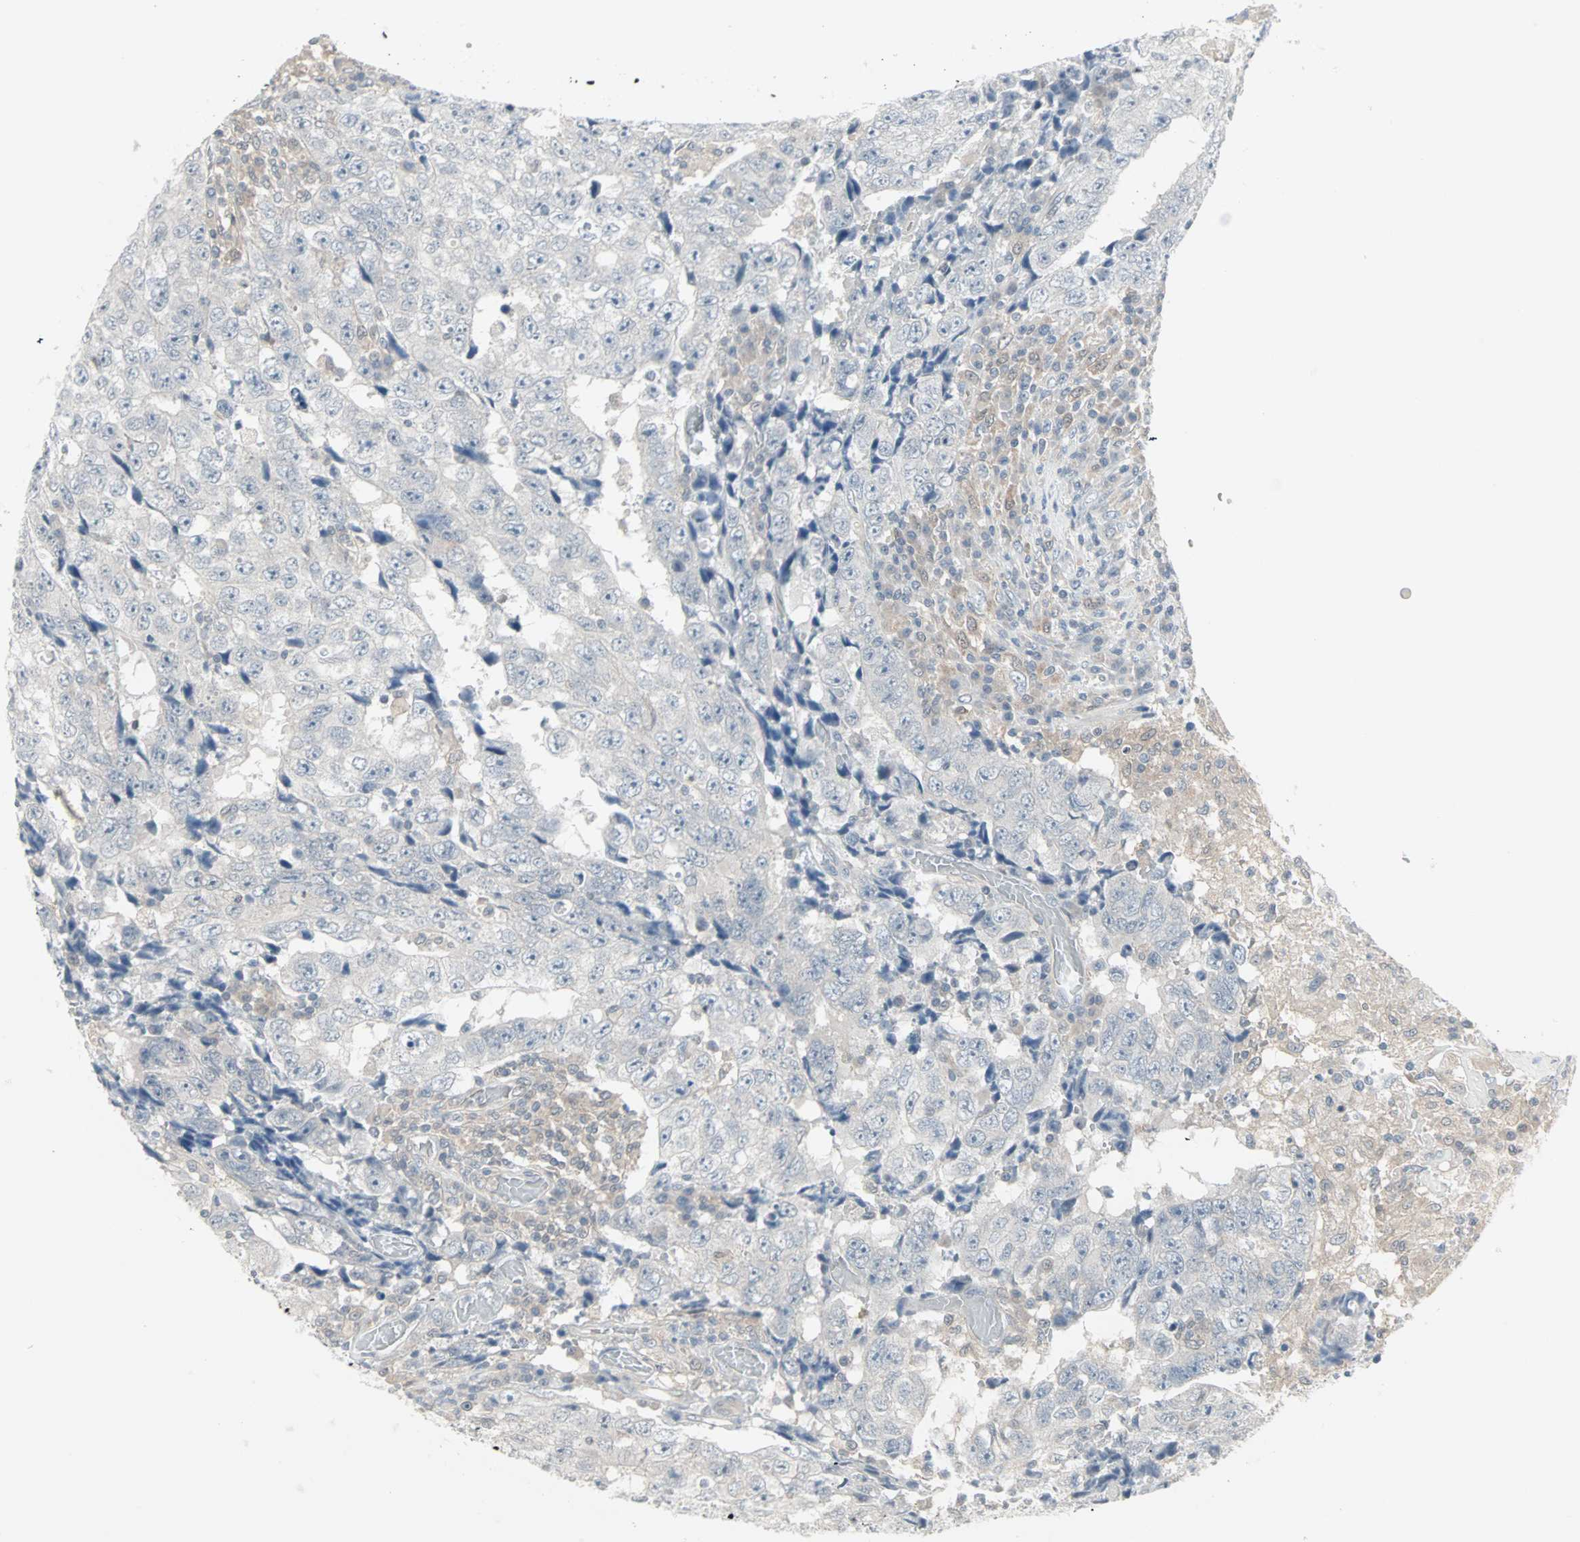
{"staining": {"intensity": "negative", "quantity": "none", "location": "none"}, "tissue": "testis cancer", "cell_type": "Tumor cells", "image_type": "cancer", "snomed": [{"axis": "morphology", "description": "Necrosis, NOS"}, {"axis": "morphology", "description": "Carcinoma, Embryonal, NOS"}, {"axis": "topography", "description": "Testis"}], "caption": "Tumor cells are negative for protein expression in human testis cancer (embryonal carcinoma).", "gene": "PTPA", "patient": {"sex": "male", "age": 19}}